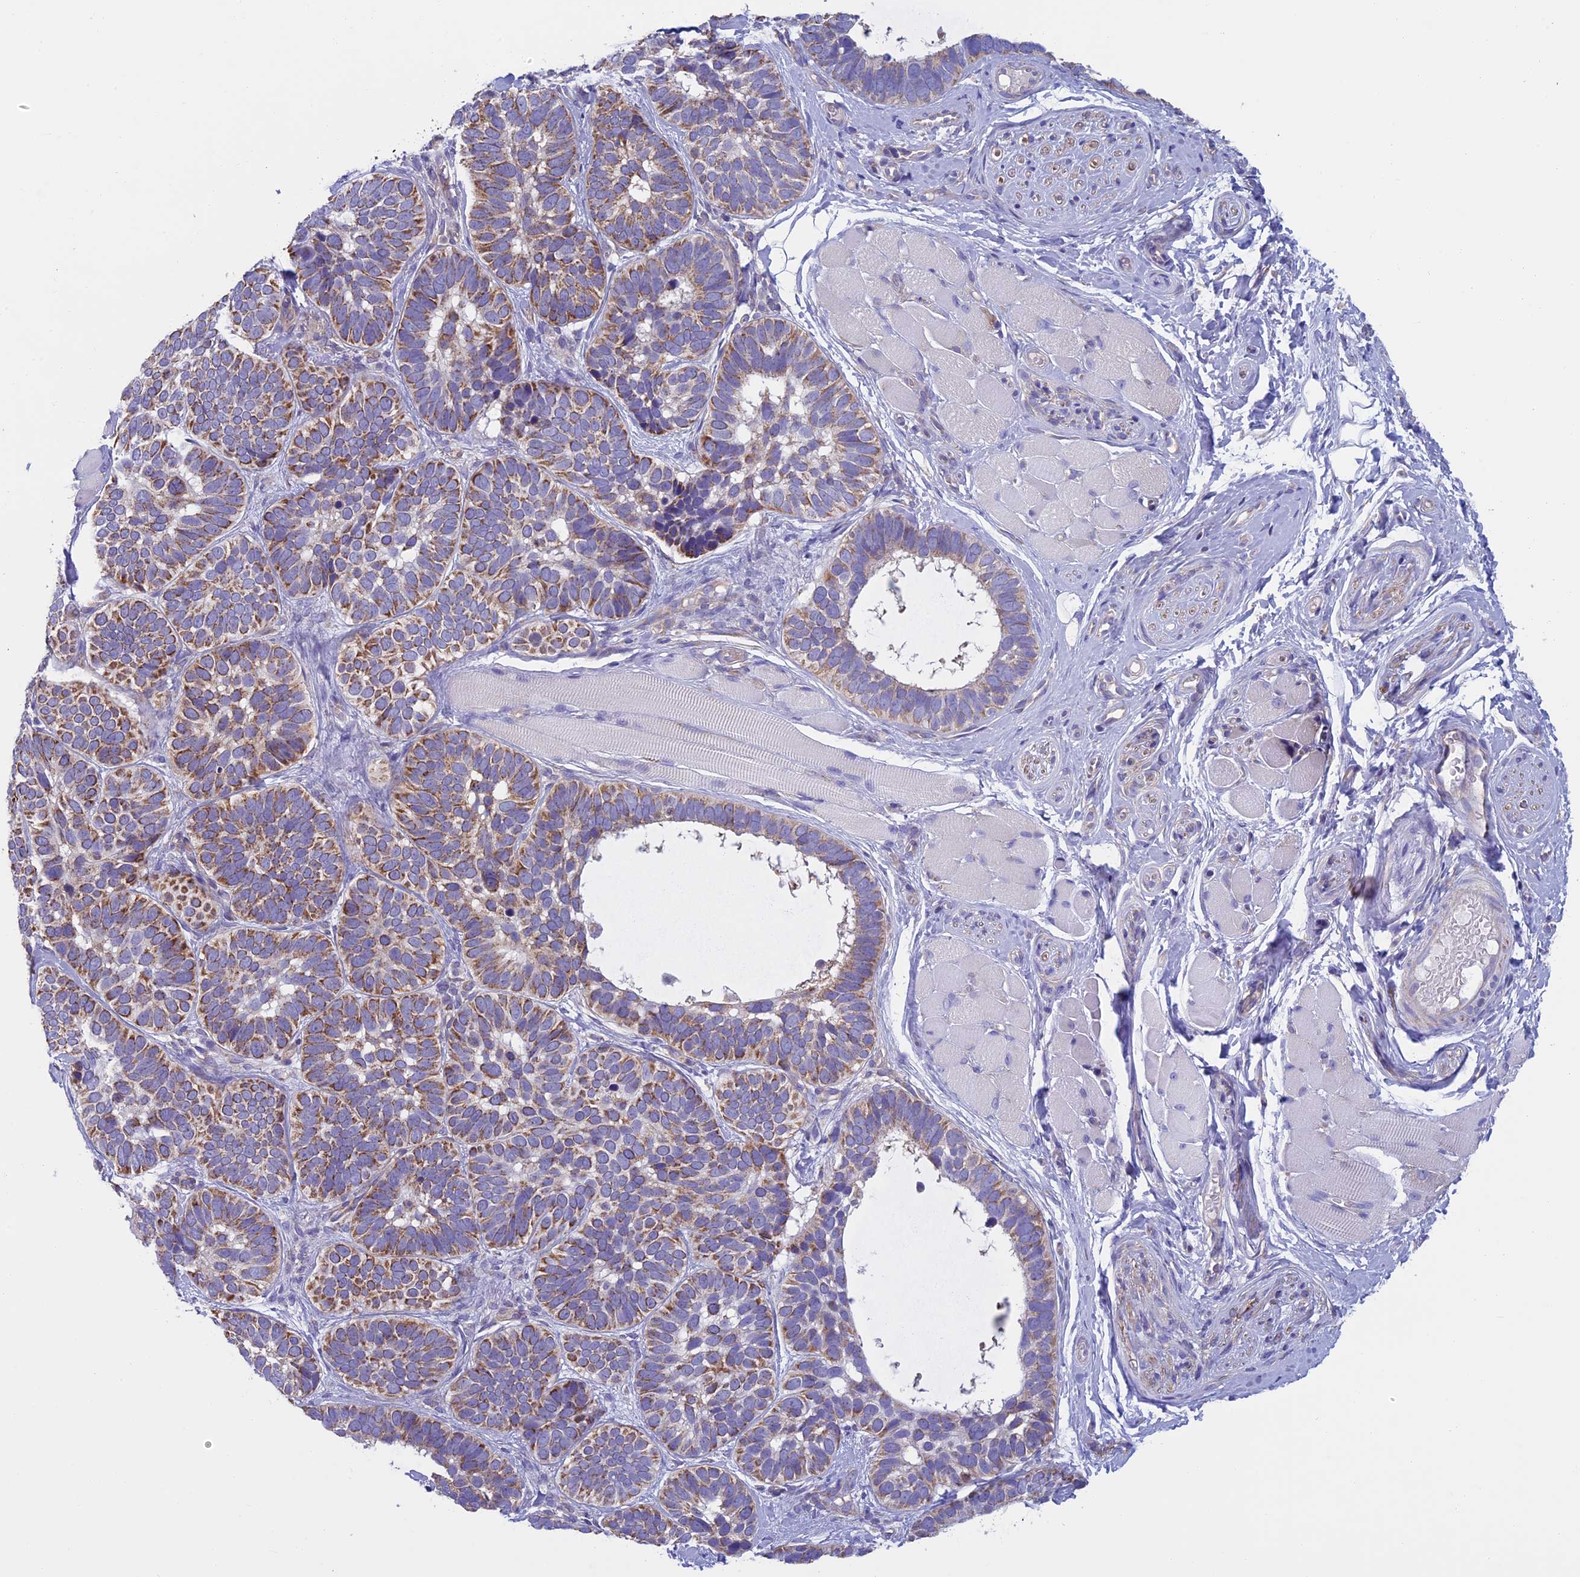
{"staining": {"intensity": "moderate", "quantity": ">75%", "location": "cytoplasmic/membranous"}, "tissue": "skin cancer", "cell_type": "Tumor cells", "image_type": "cancer", "snomed": [{"axis": "morphology", "description": "Basal cell carcinoma"}, {"axis": "topography", "description": "Skin"}], "caption": "Protein positivity by immunohistochemistry (IHC) exhibits moderate cytoplasmic/membranous expression in about >75% of tumor cells in skin cancer (basal cell carcinoma). The staining is performed using DAB brown chromogen to label protein expression. The nuclei are counter-stained blue using hematoxylin.", "gene": "MFSD12", "patient": {"sex": "male", "age": 62}}